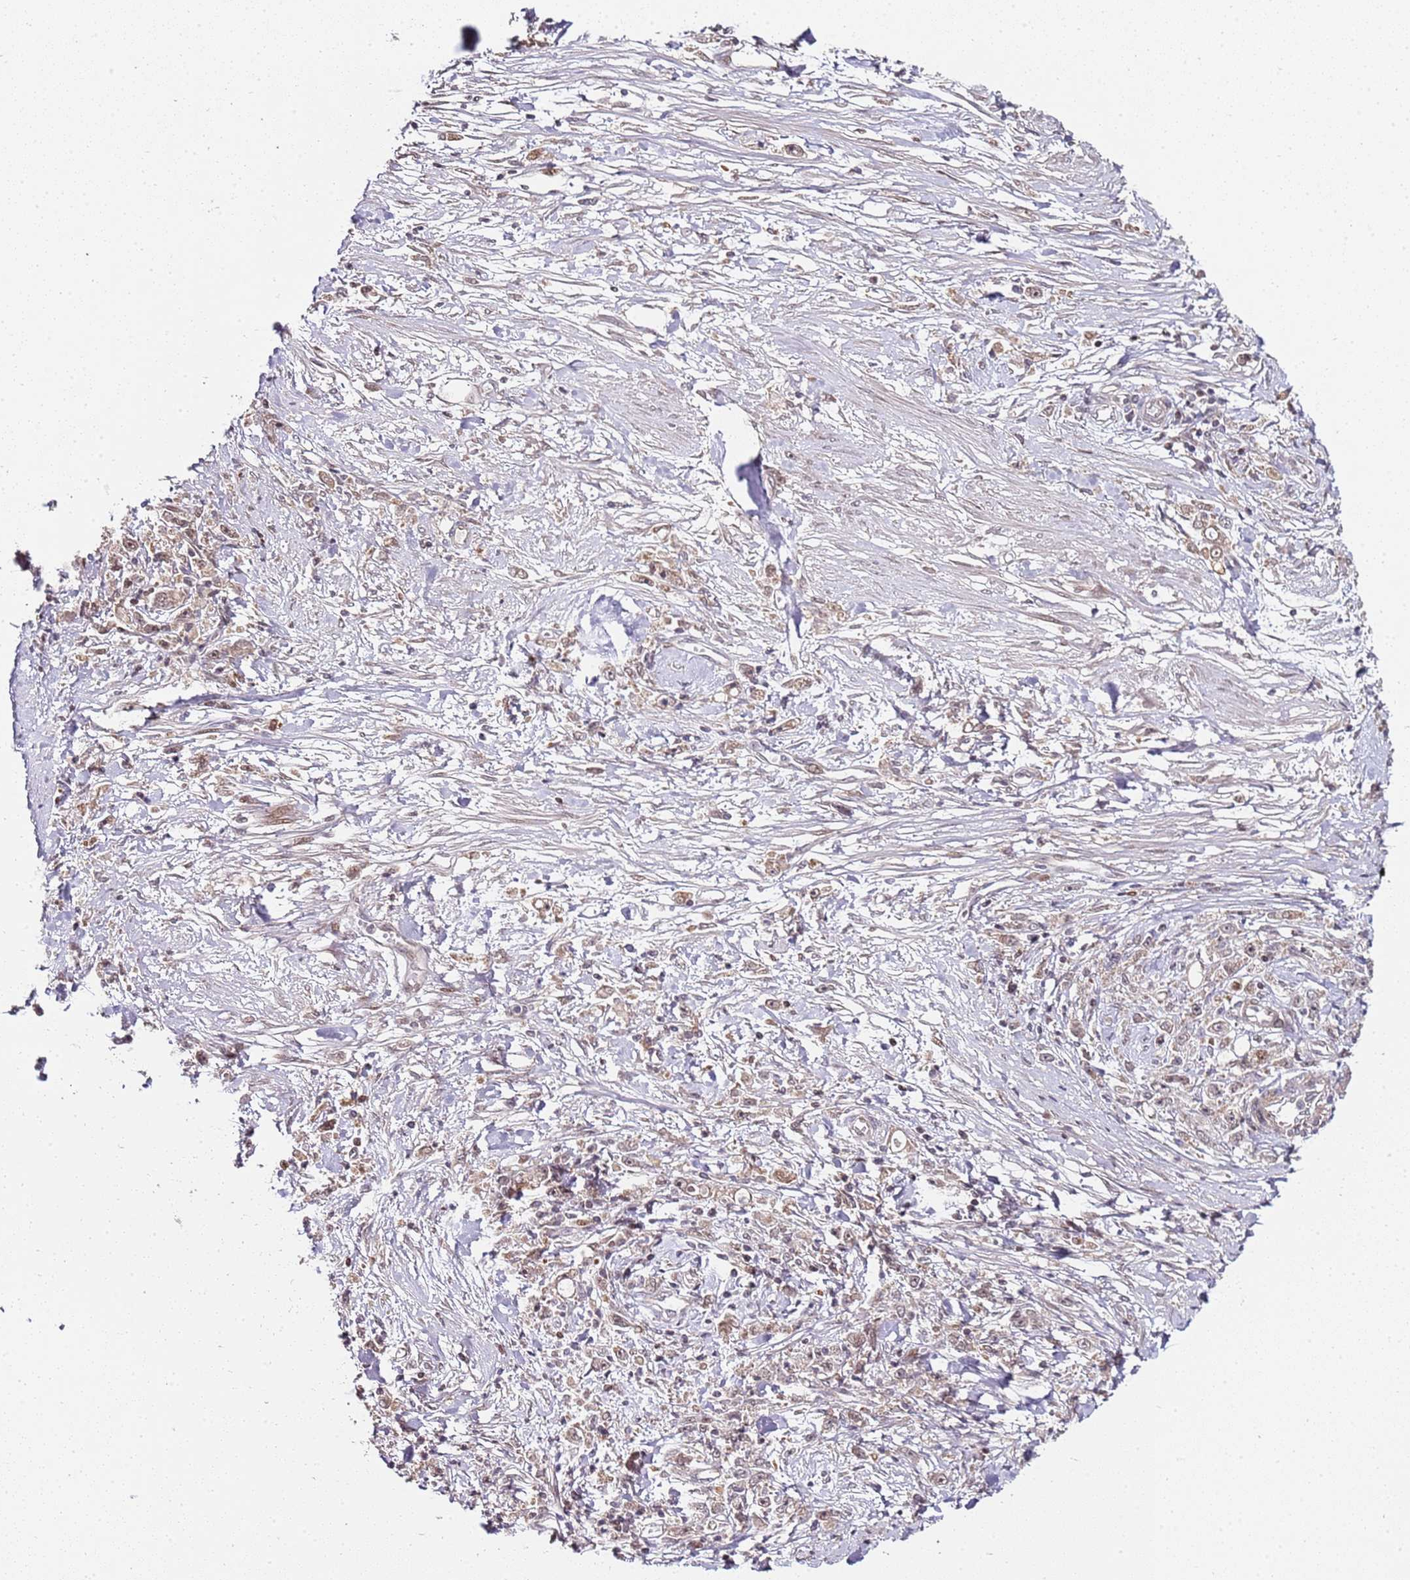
{"staining": {"intensity": "weak", "quantity": ">75%", "location": "cytoplasmic/membranous"}, "tissue": "stomach cancer", "cell_type": "Tumor cells", "image_type": "cancer", "snomed": [{"axis": "morphology", "description": "Adenocarcinoma, NOS"}, {"axis": "topography", "description": "Stomach"}], "caption": "Immunohistochemistry (IHC) (DAB (3,3'-diaminobenzidine)) staining of human adenocarcinoma (stomach) displays weak cytoplasmic/membranous protein staining in about >75% of tumor cells. (IHC, brightfield microscopy, high magnification).", "gene": "EDC3", "patient": {"sex": "female", "age": 59}}